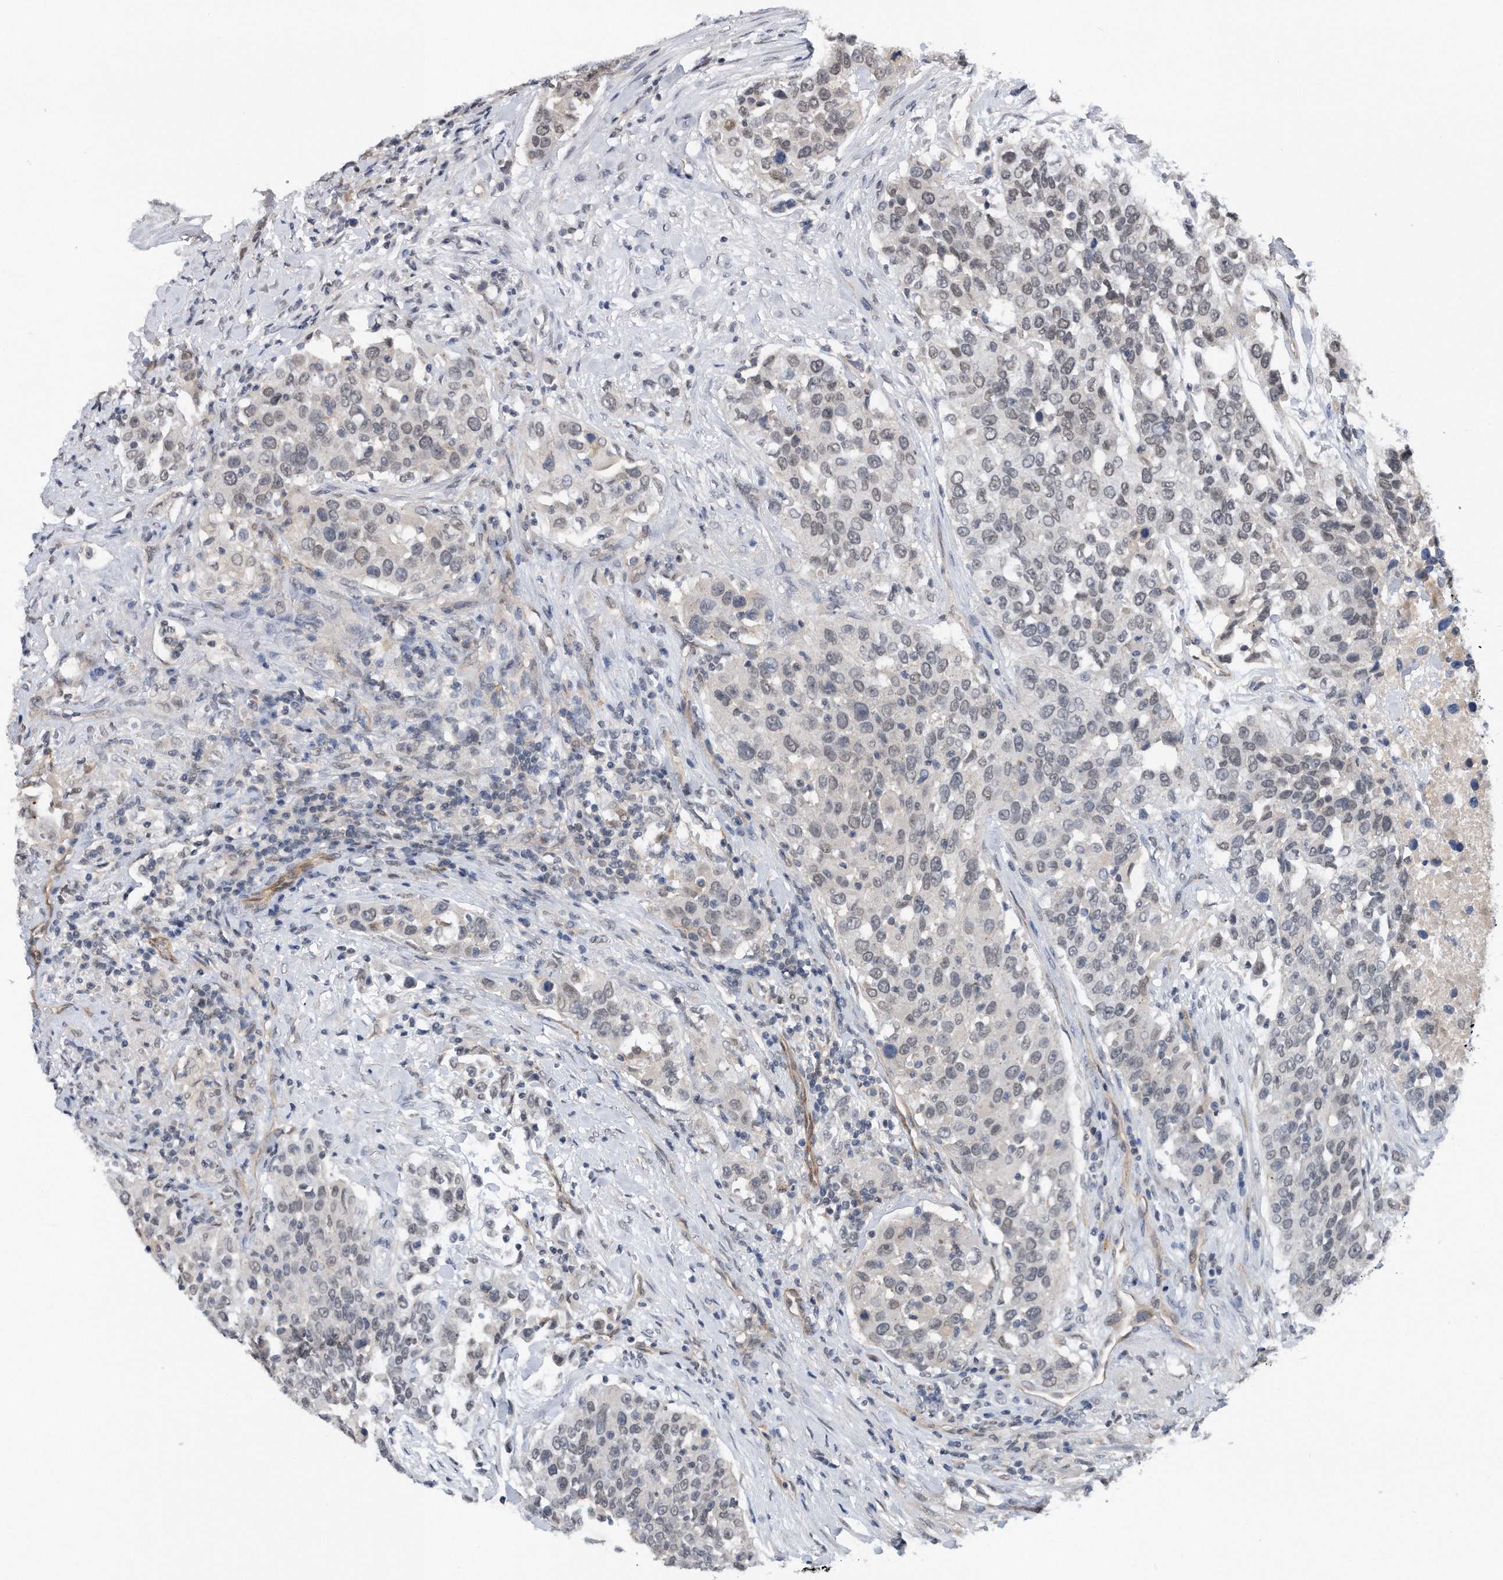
{"staining": {"intensity": "weak", "quantity": "<25%", "location": "nuclear"}, "tissue": "urothelial cancer", "cell_type": "Tumor cells", "image_type": "cancer", "snomed": [{"axis": "morphology", "description": "Urothelial carcinoma, High grade"}, {"axis": "topography", "description": "Urinary bladder"}], "caption": "Immunohistochemistry of human high-grade urothelial carcinoma shows no positivity in tumor cells.", "gene": "TP53INP1", "patient": {"sex": "female", "age": 80}}